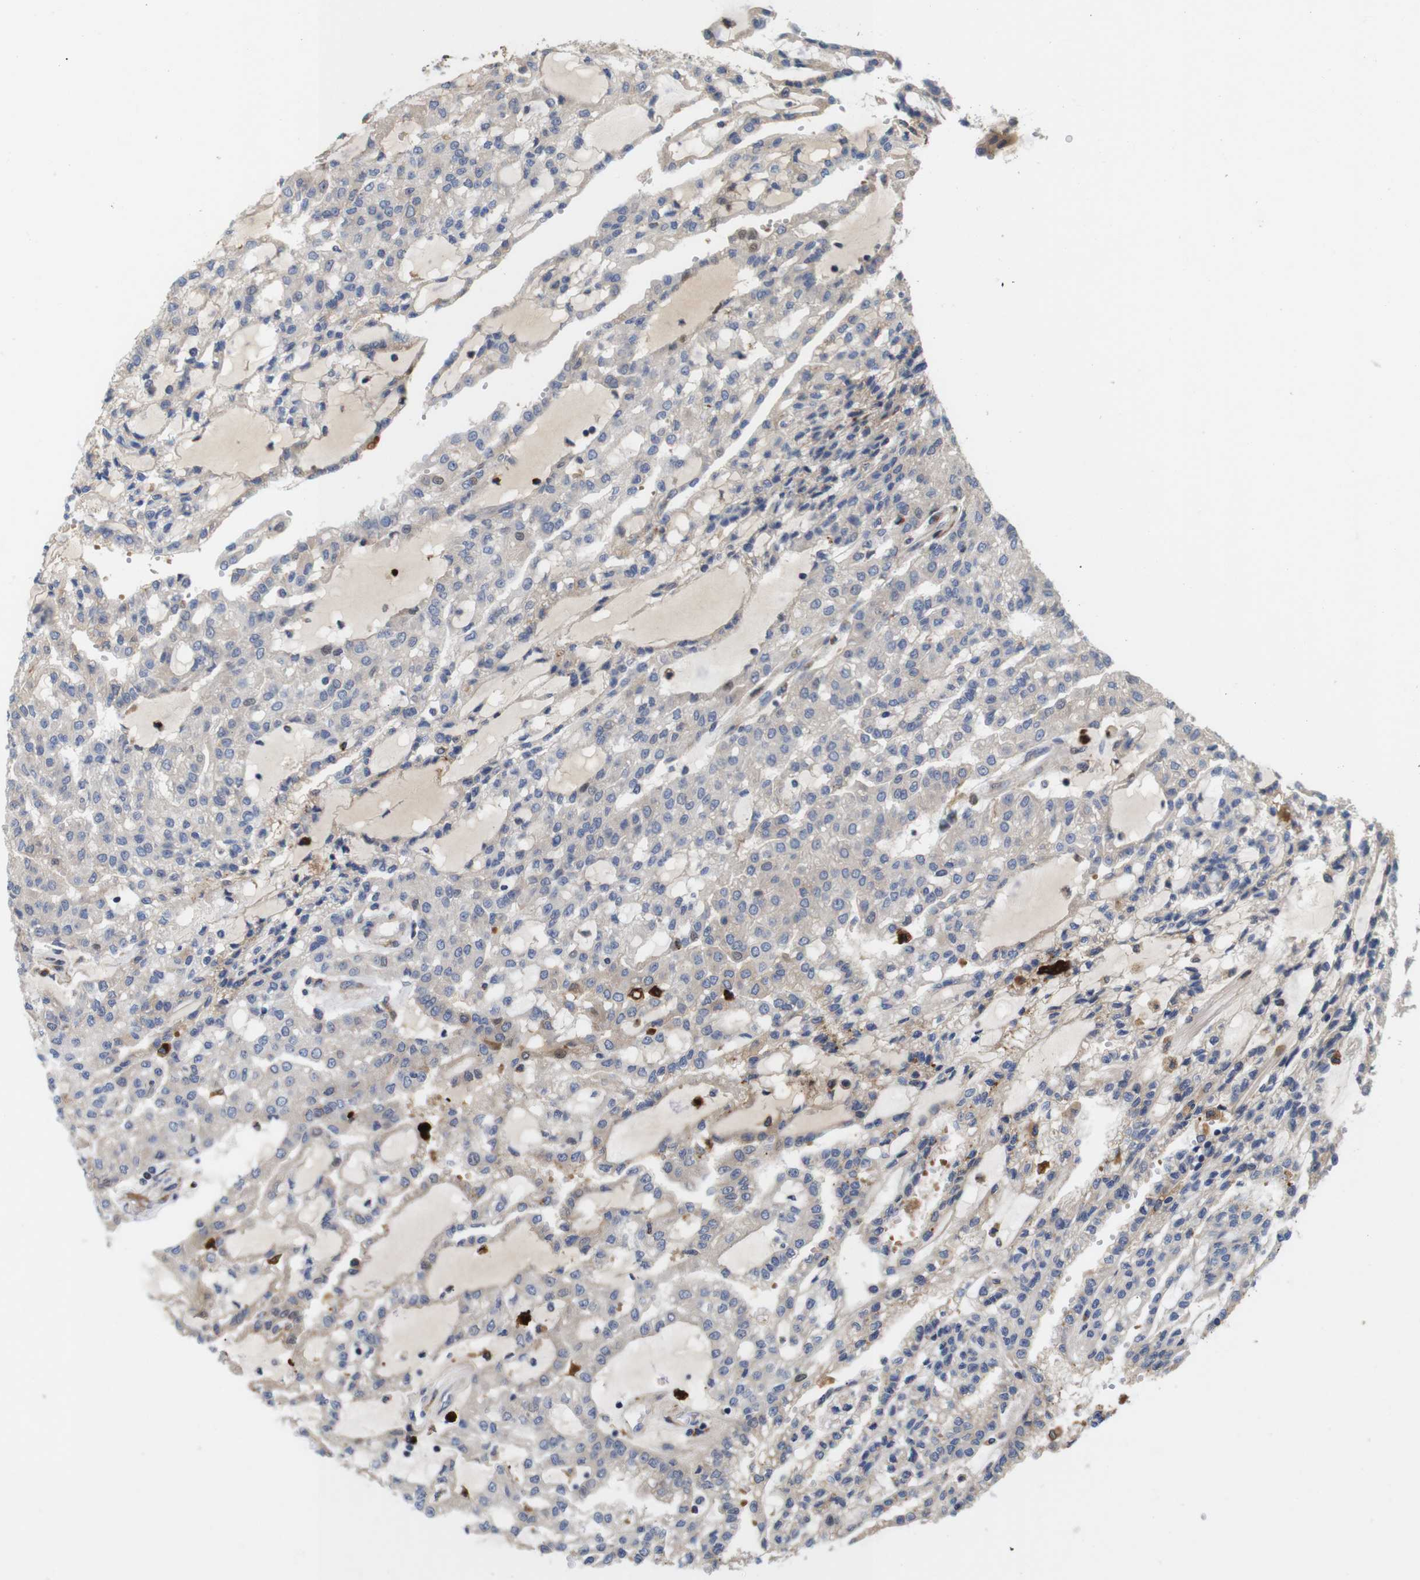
{"staining": {"intensity": "negative", "quantity": "none", "location": "none"}, "tissue": "renal cancer", "cell_type": "Tumor cells", "image_type": "cancer", "snomed": [{"axis": "morphology", "description": "Adenocarcinoma, NOS"}, {"axis": "topography", "description": "Kidney"}], "caption": "Protein analysis of renal adenocarcinoma reveals no significant positivity in tumor cells.", "gene": "SPRY3", "patient": {"sex": "male", "age": 63}}